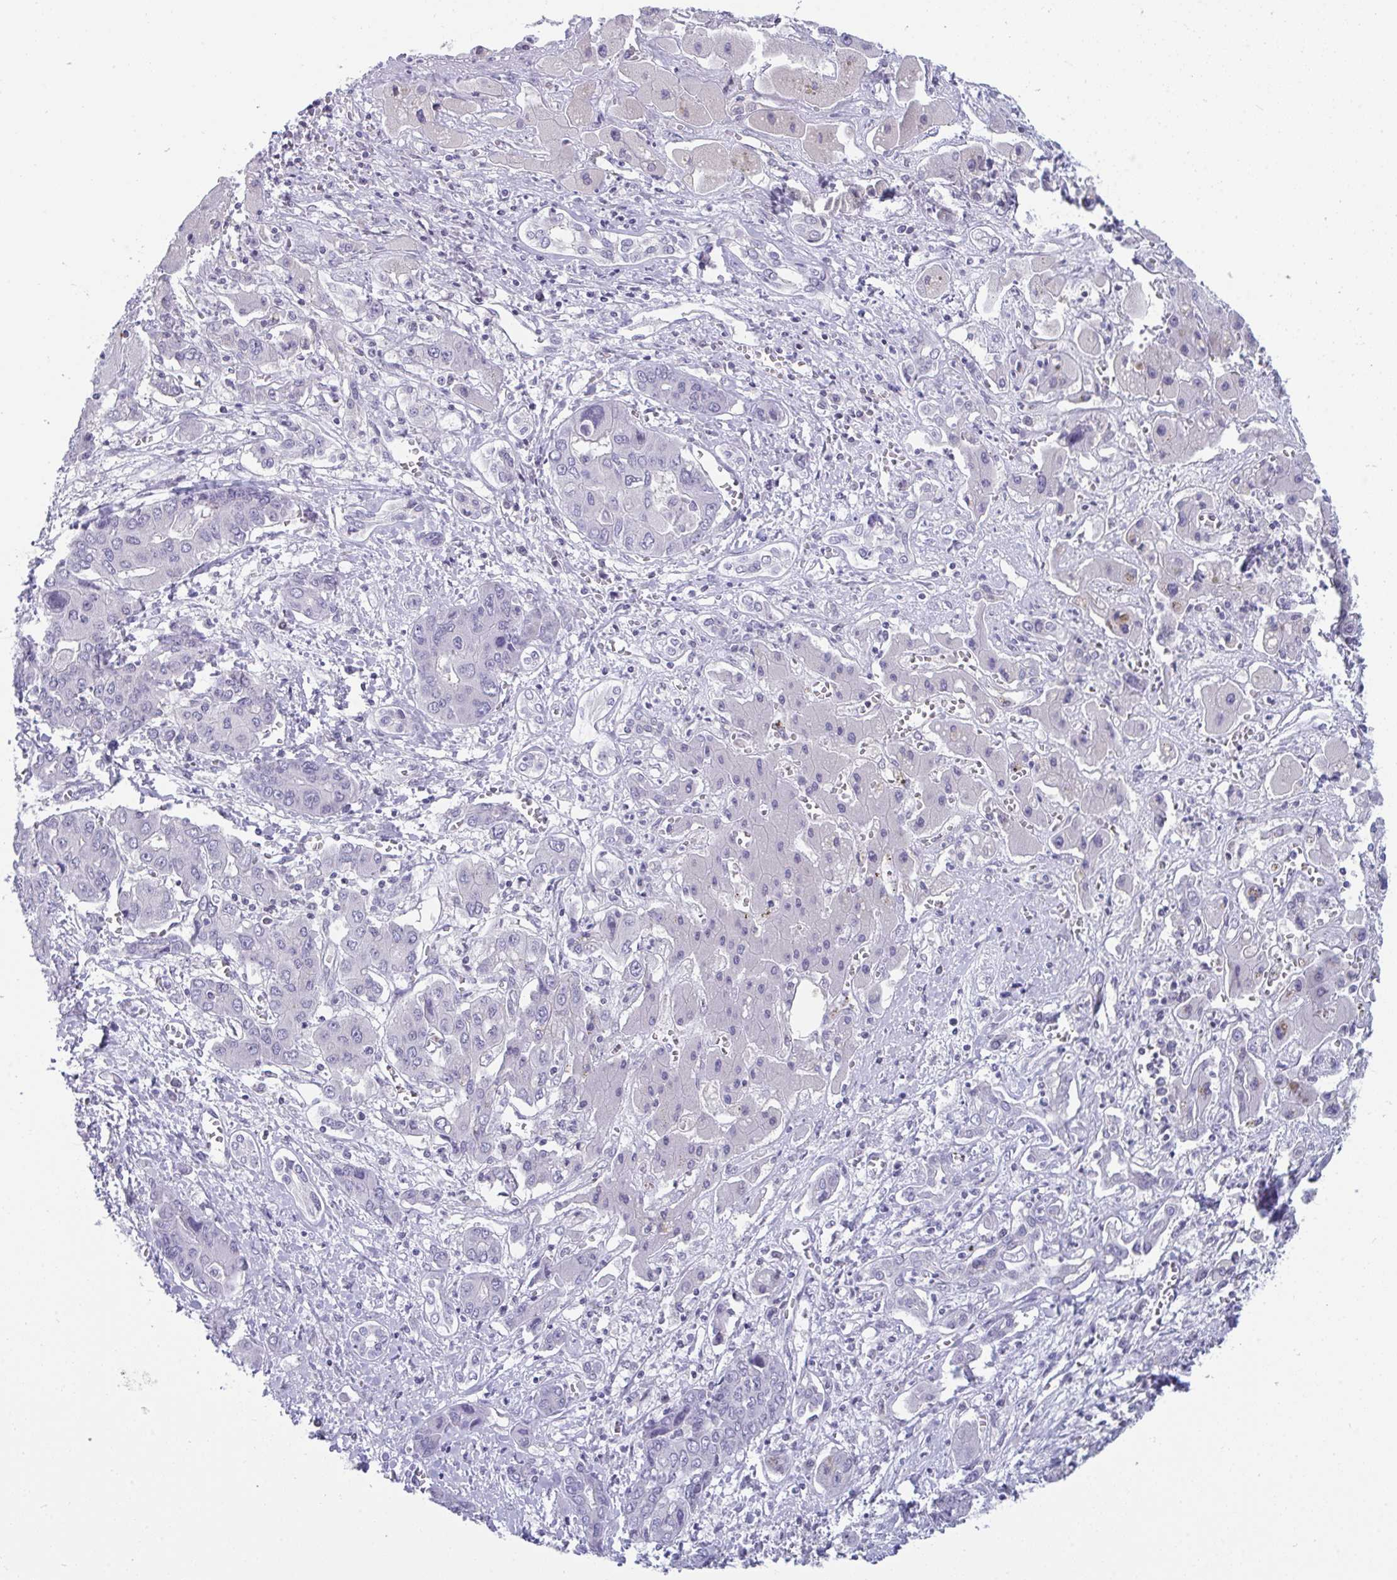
{"staining": {"intensity": "negative", "quantity": "none", "location": "none"}, "tissue": "liver cancer", "cell_type": "Tumor cells", "image_type": "cancer", "snomed": [{"axis": "morphology", "description": "Cholangiocarcinoma"}, {"axis": "topography", "description": "Liver"}], "caption": "Liver cholangiocarcinoma was stained to show a protein in brown. There is no significant positivity in tumor cells.", "gene": "BMAL2", "patient": {"sex": "male", "age": 67}}